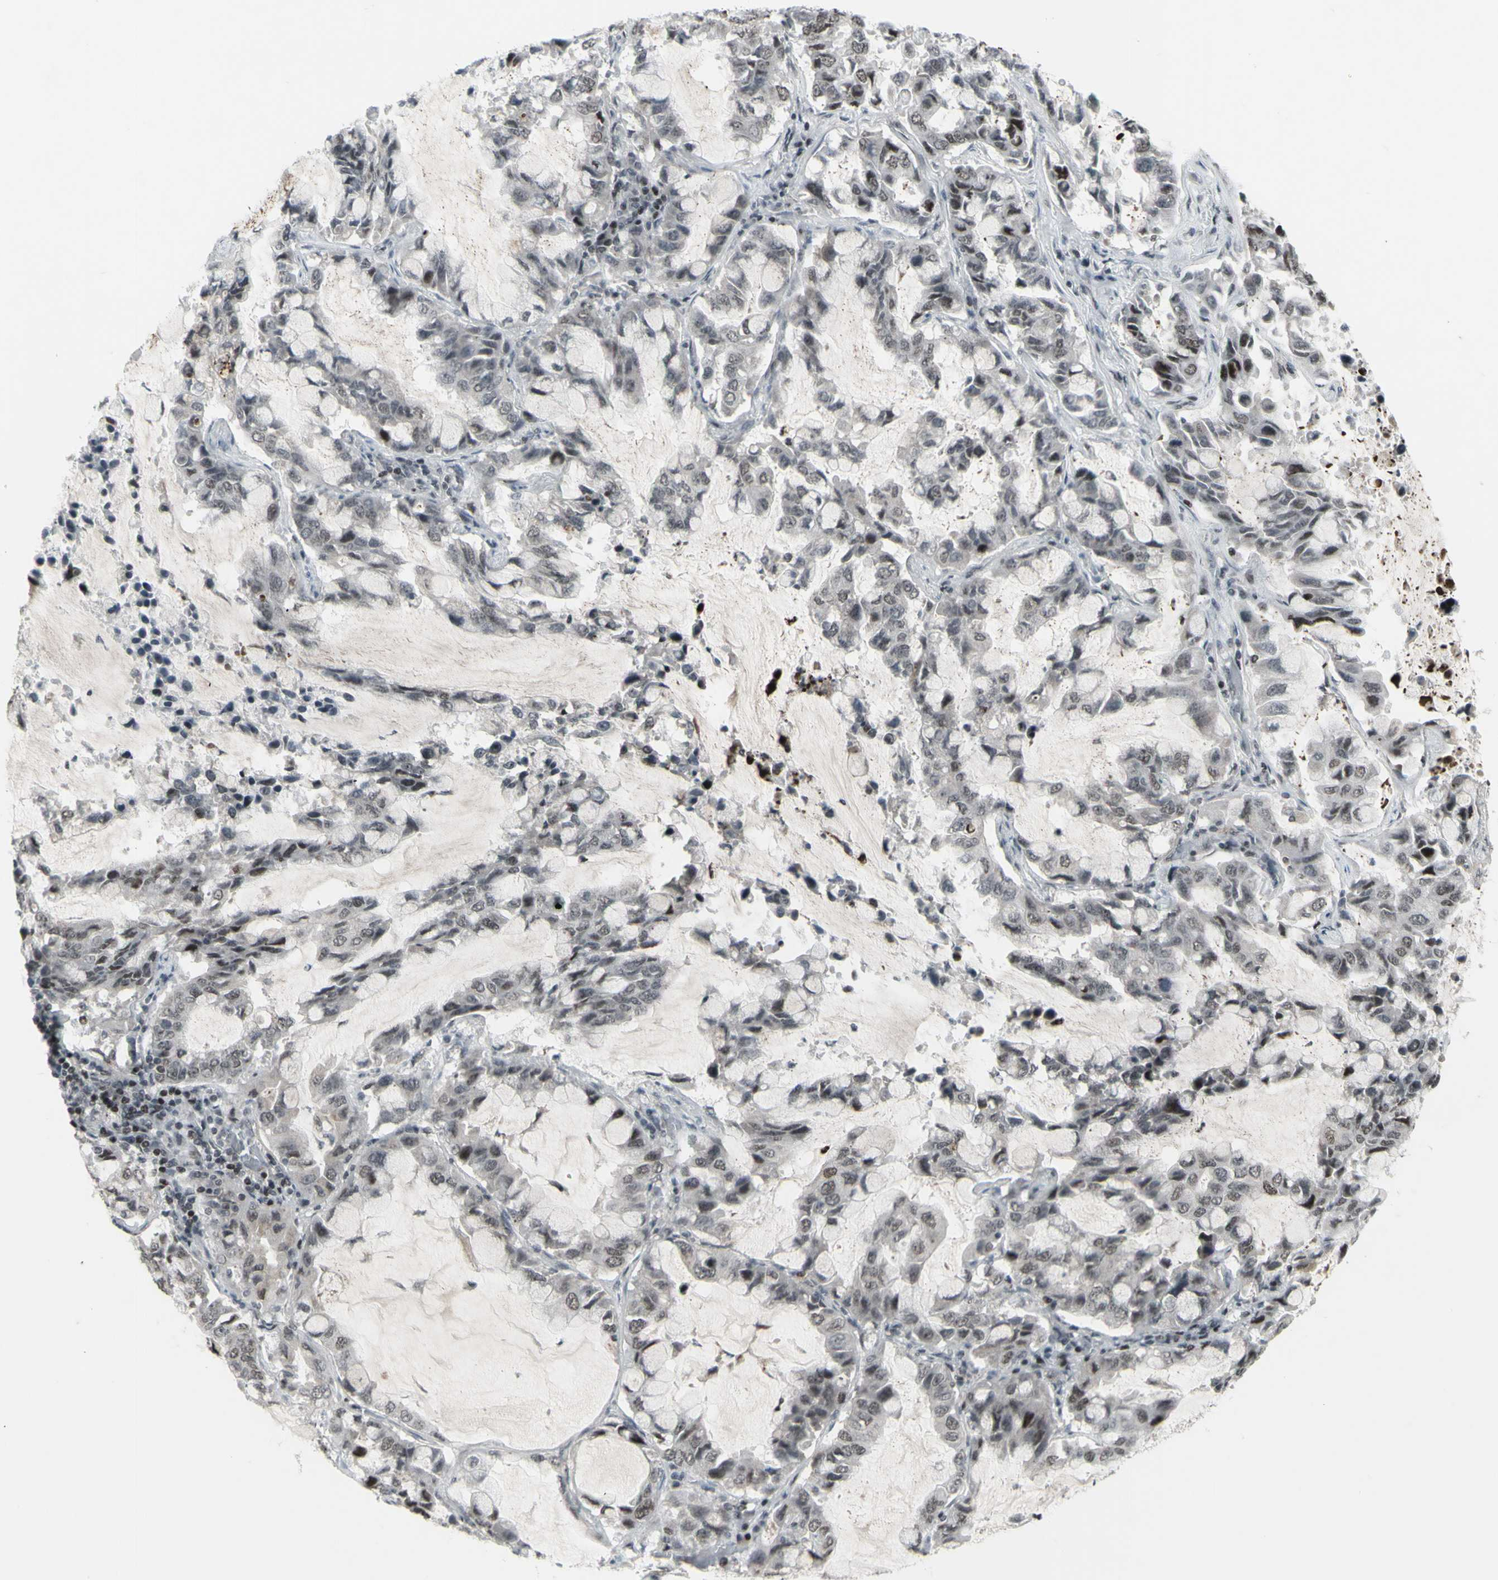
{"staining": {"intensity": "weak", "quantity": "<25%", "location": "nuclear"}, "tissue": "lung cancer", "cell_type": "Tumor cells", "image_type": "cancer", "snomed": [{"axis": "morphology", "description": "Adenocarcinoma, NOS"}, {"axis": "topography", "description": "Lung"}], "caption": "An image of adenocarcinoma (lung) stained for a protein exhibits no brown staining in tumor cells.", "gene": "SUPT6H", "patient": {"sex": "male", "age": 64}}